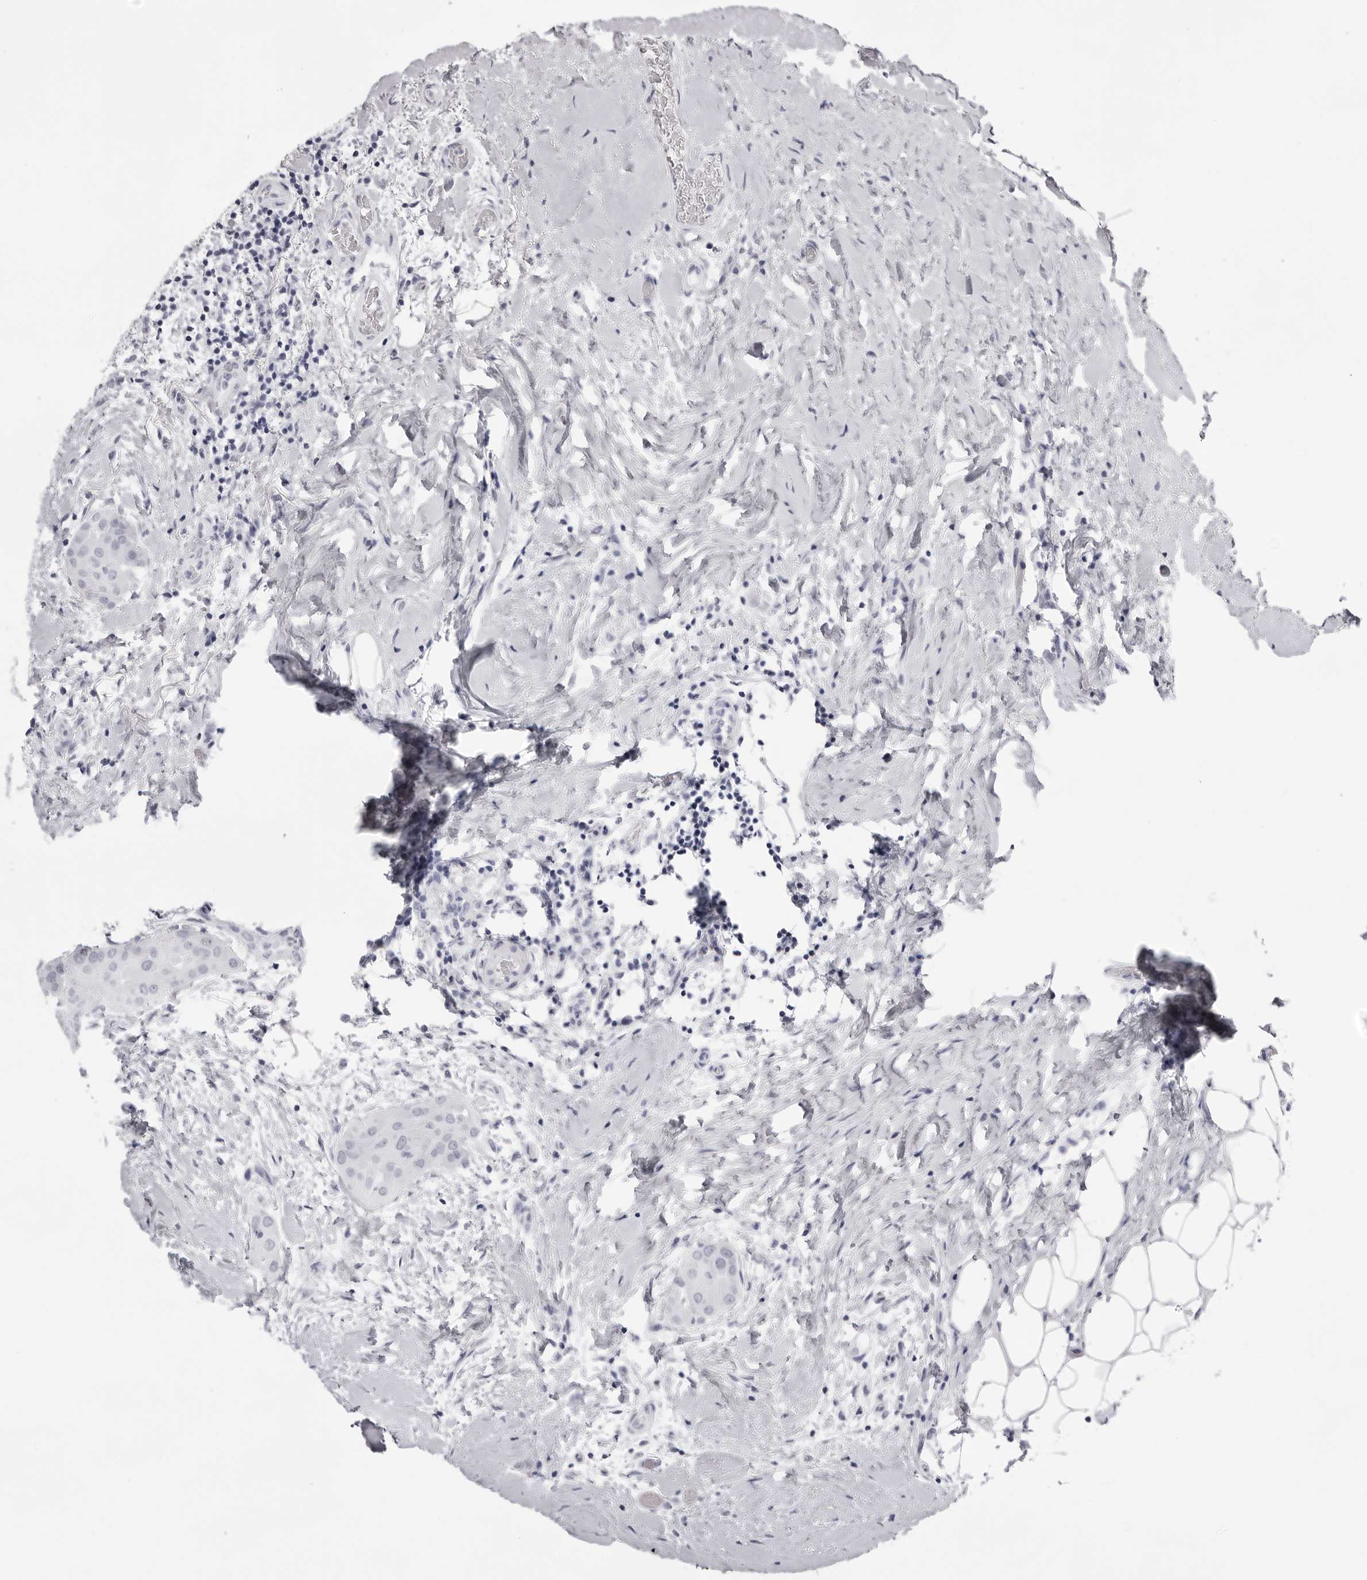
{"staining": {"intensity": "negative", "quantity": "none", "location": "none"}, "tissue": "thyroid cancer", "cell_type": "Tumor cells", "image_type": "cancer", "snomed": [{"axis": "morphology", "description": "Papillary adenocarcinoma, NOS"}, {"axis": "topography", "description": "Thyroid gland"}], "caption": "Immunohistochemistry of human thyroid papillary adenocarcinoma exhibits no staining in tumor cells.", "gene": "TMOD4", "patient": {"sex": "male", "age": 33}}